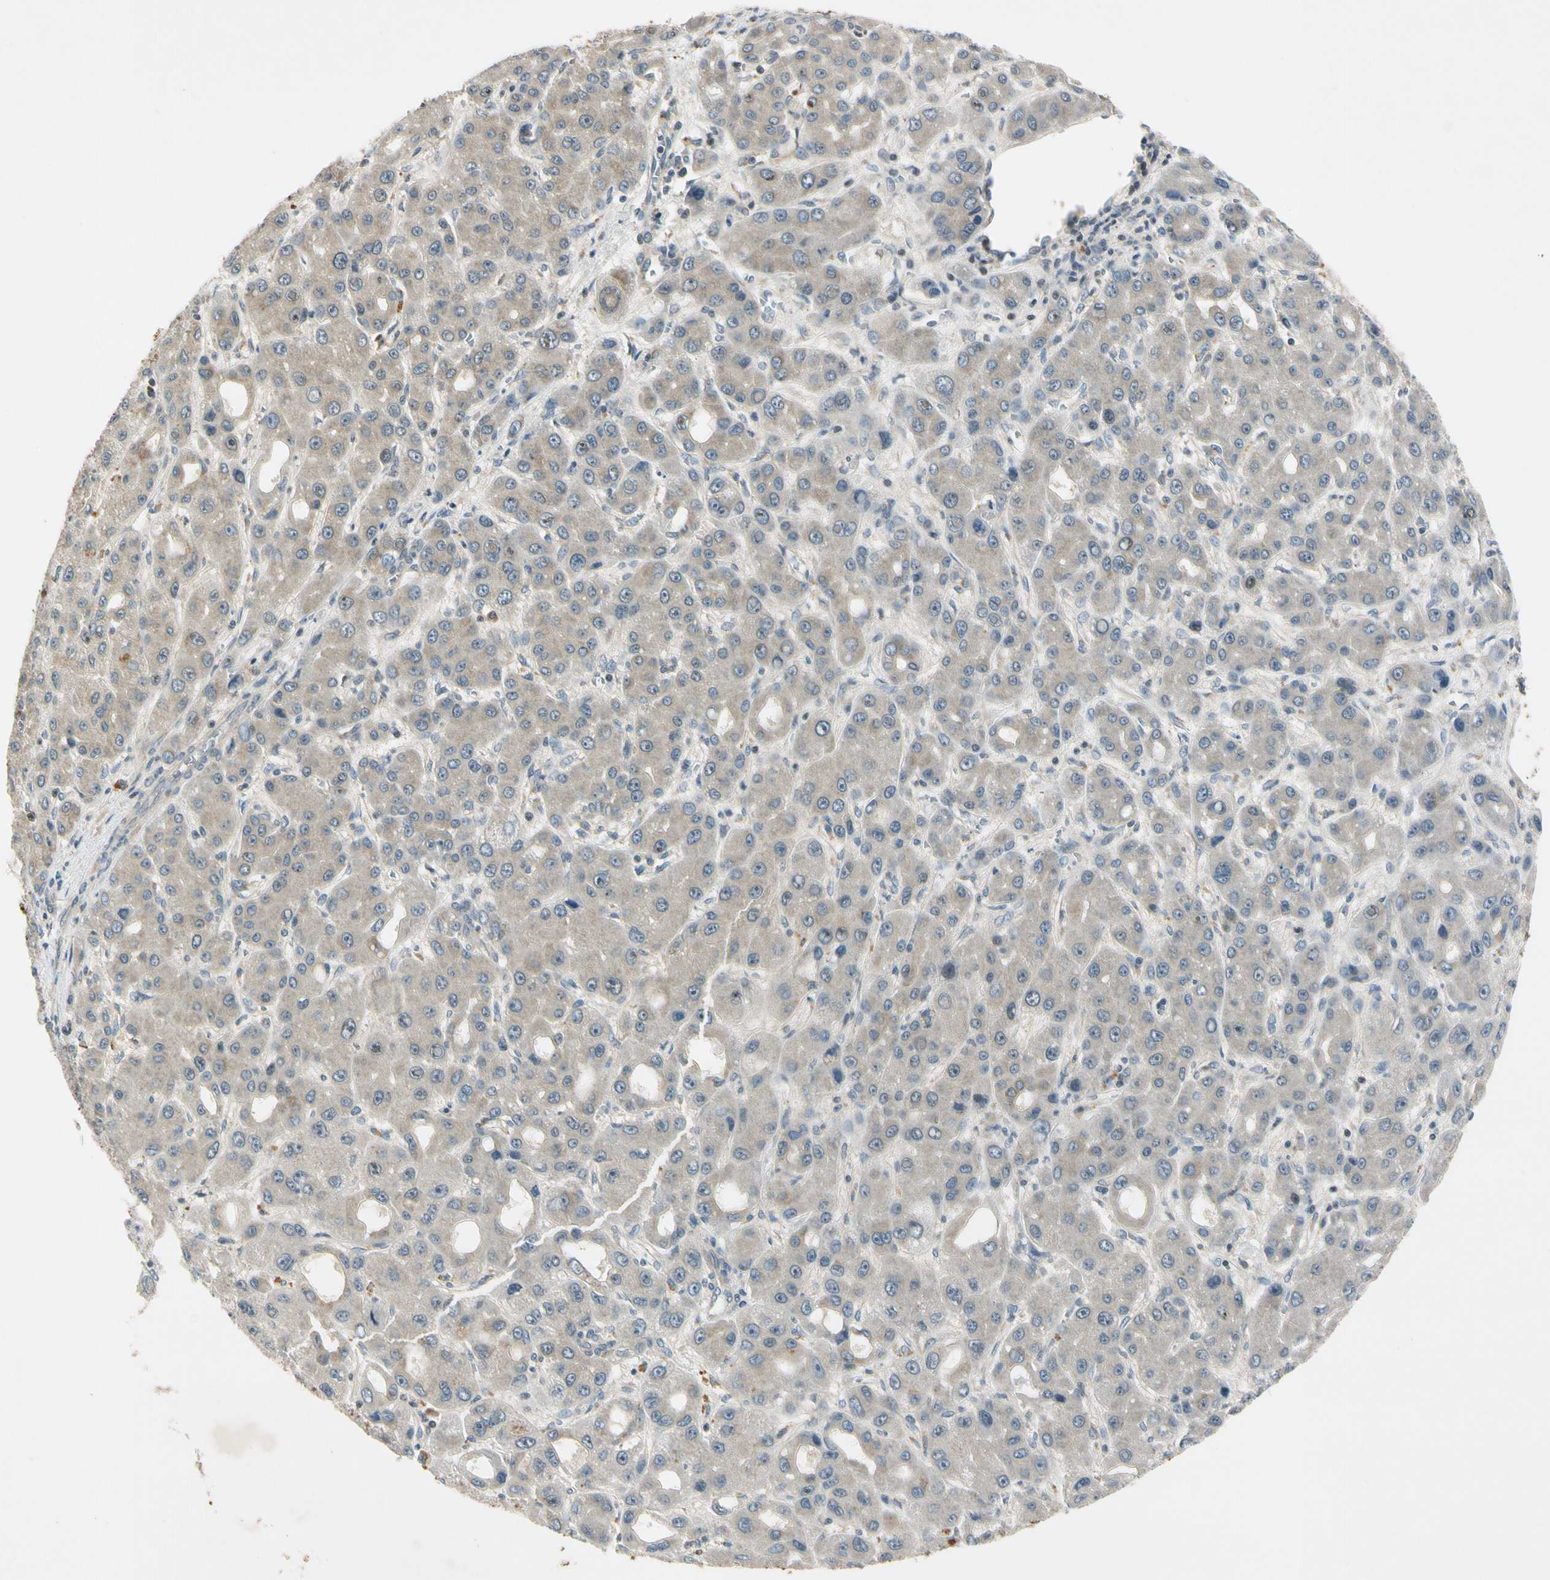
{"staining": {"intensity": "strong", "quantity": "<25%", "location": "cytoplasmic/membranous"}, "tissue": "liver cancer", "cell_type": "Tumor cells", "image_type": "cancer", "snomed": [{"axis": "morphology", "description": "Carcinoma, Hepatocellular, NOS"}, {"axis": "topography", "description": "Liver"}], "caption": "The micrograph demonstrates immunohistochemical staining of liver cancer (hepatocellular carcinoma). There is strong cytoplasmic/membranous expression is identified in approximately <25% of tumor cells.", "gene": "RPS6KB2", "patient": {"sex": "male", "age": 55}}